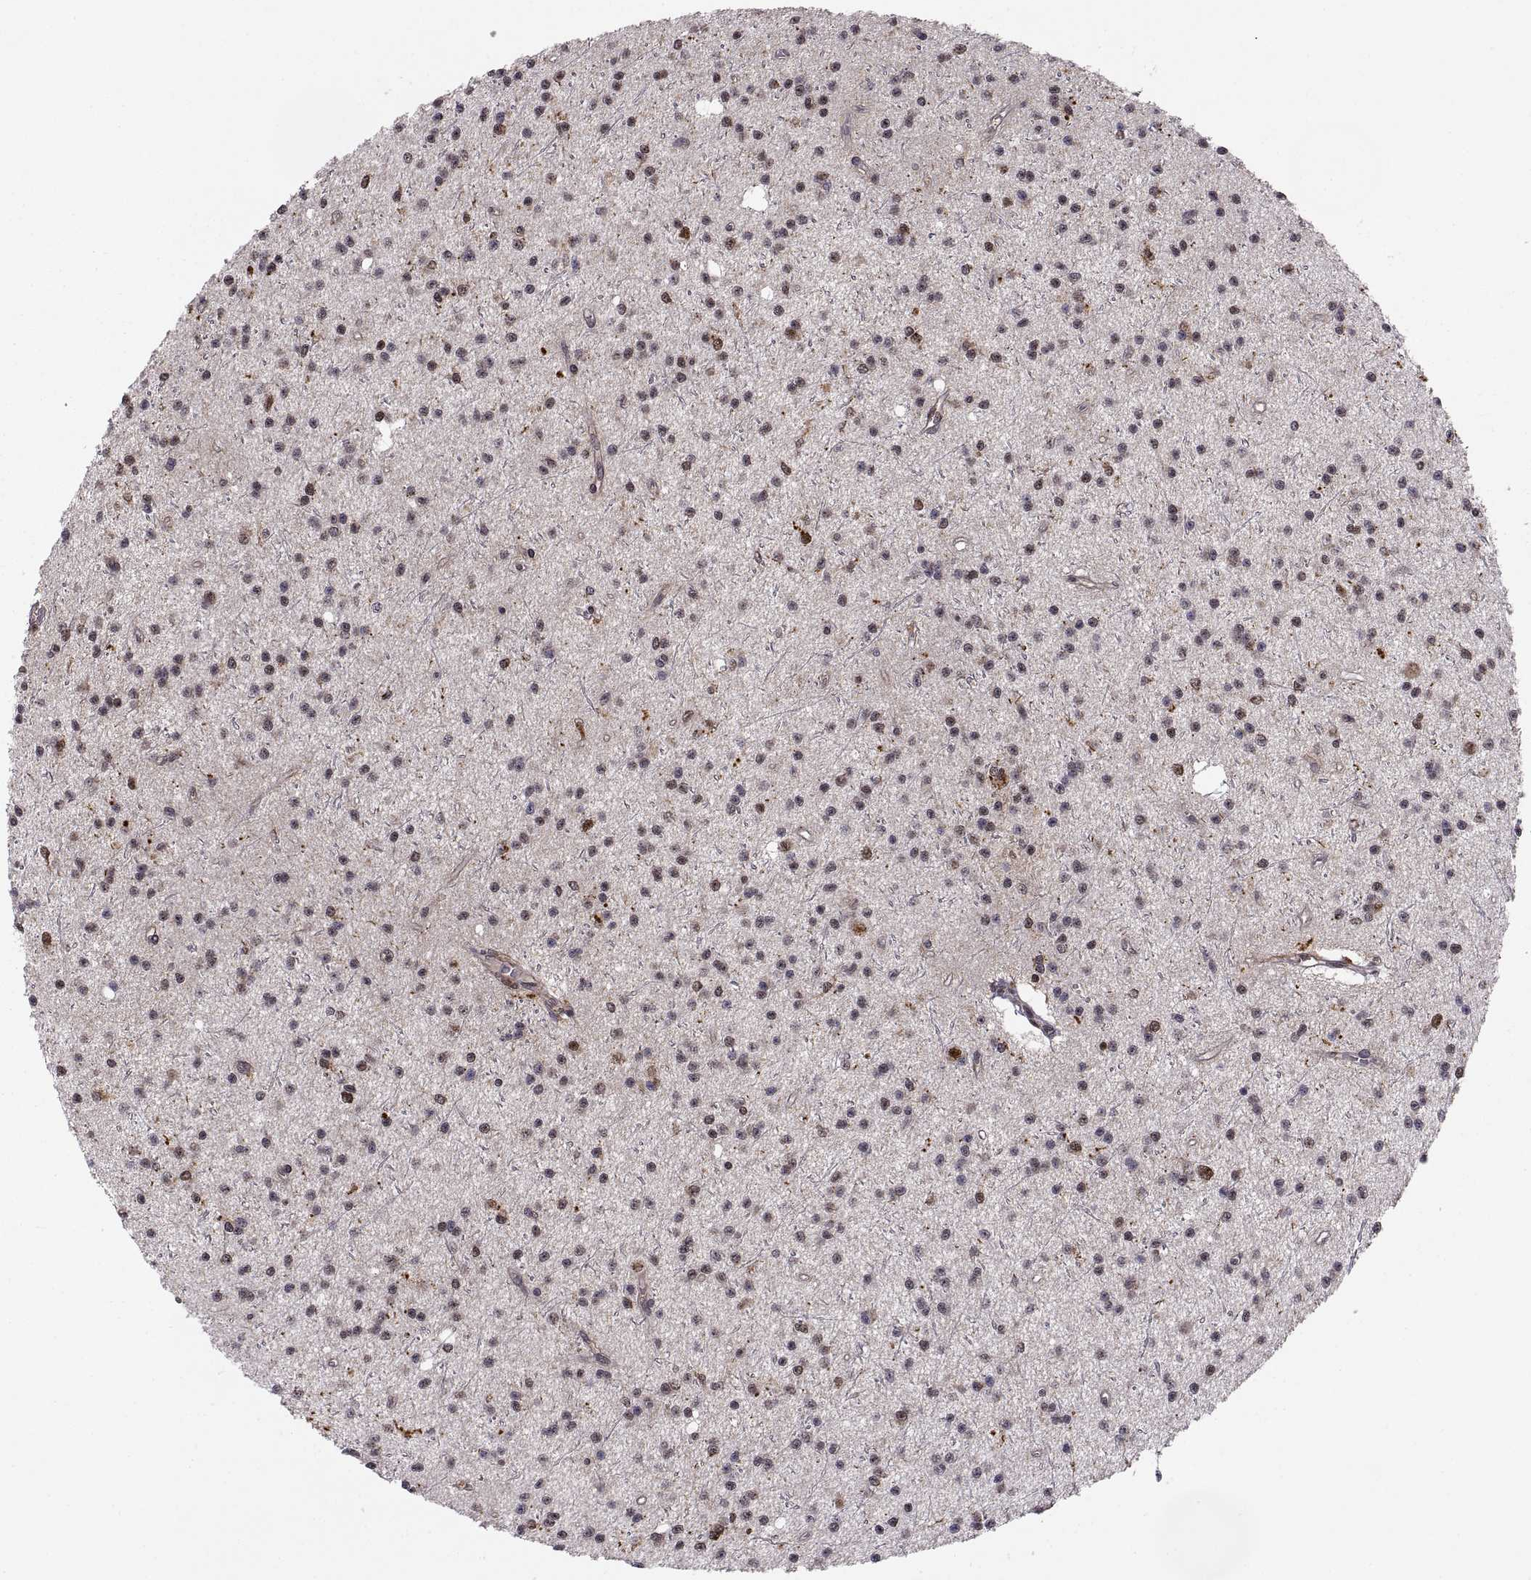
{"staining": {"intensity": "moderate", "quantity": "<25%", "location": "nuclear"}, "tissue": "glioma", "cell_type": "Tumor cells", "image_type": "cancer", "snomed": [{"axis": "morphology", "description": "Glioma, malignant, Low grade"}, {"axis": "topography", "description": "Brain"}], "caption": "The image demonstrates immunohistochemical staining of malignant low-grade glioma. There is moderate nuclear staining is present in approximately <25% of tumor cells.", "gene": "PSMC2", "patient": {"sex": "male", "age": 27}}